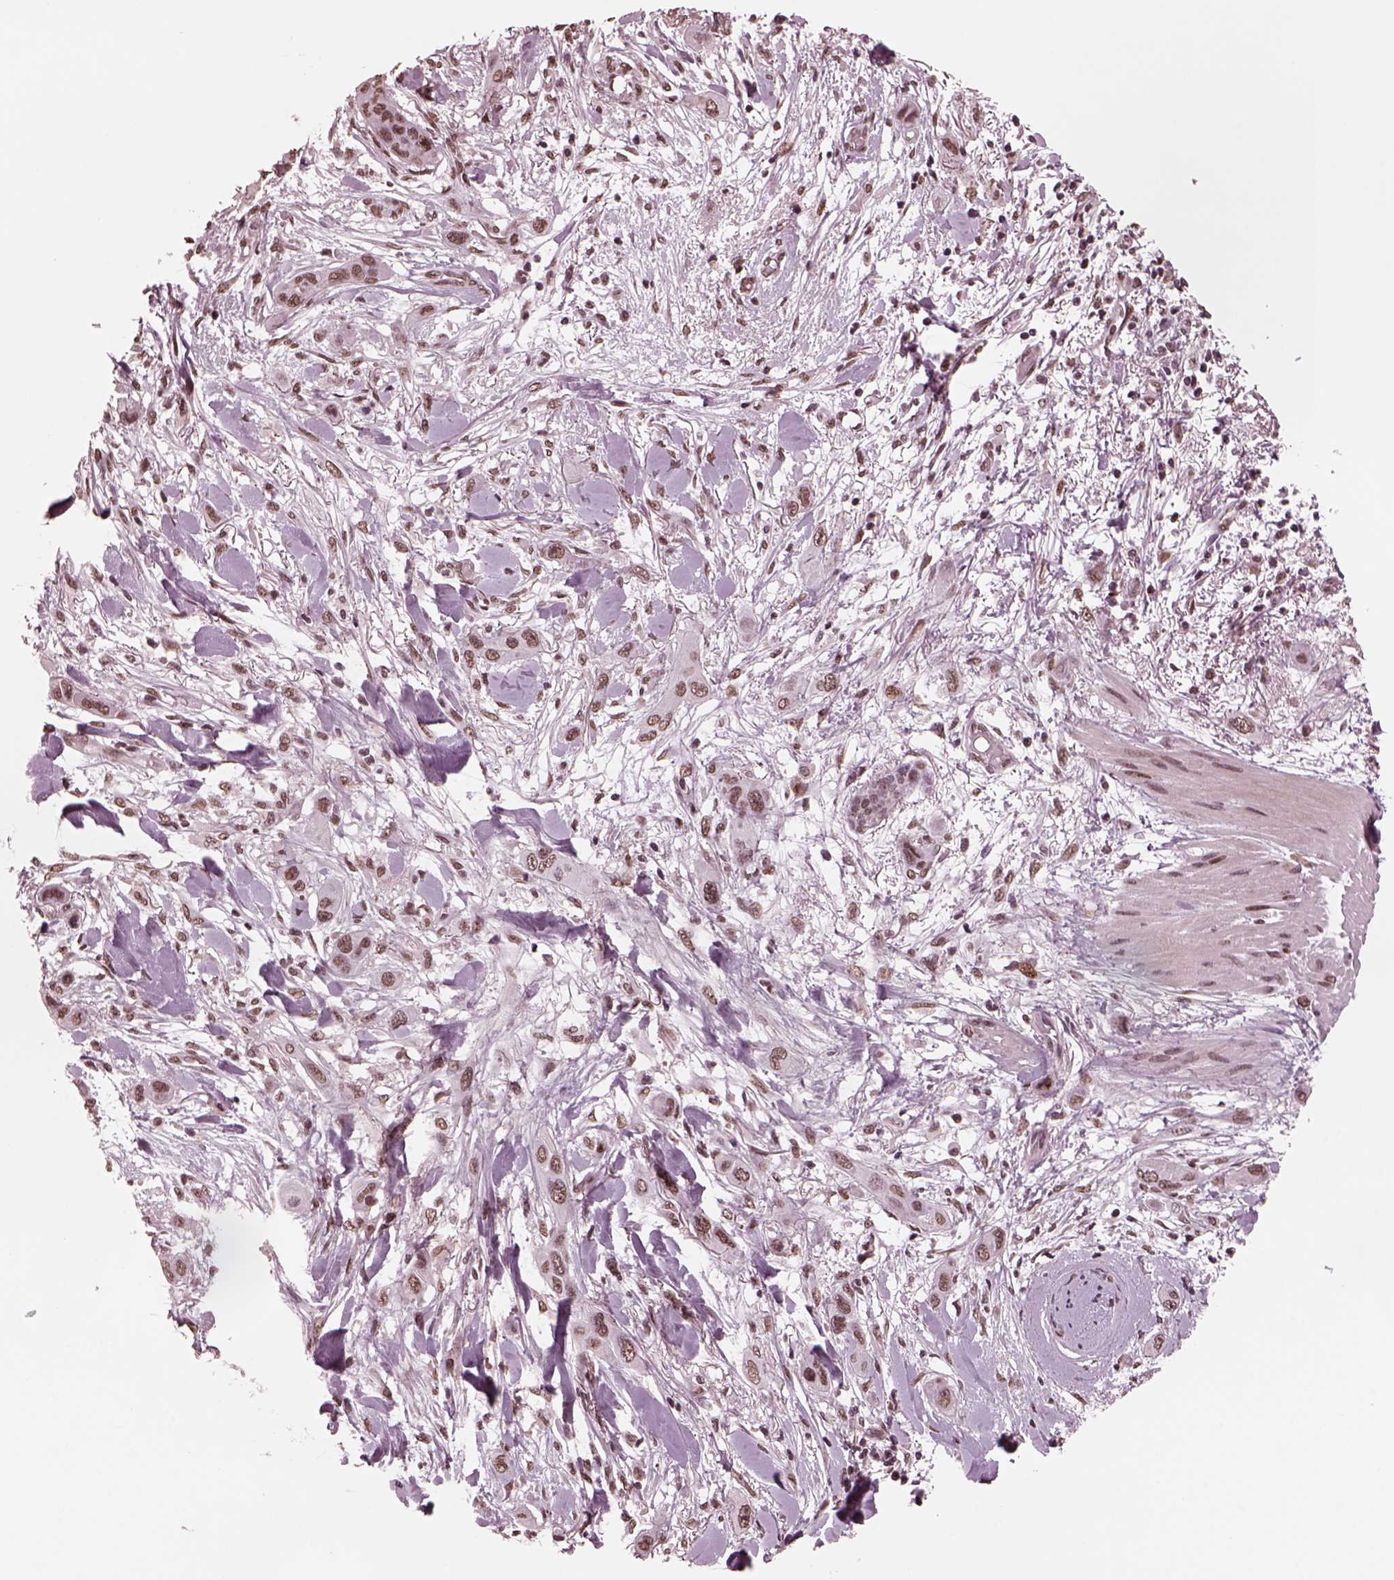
{"staining": {"intensity": "weak", "quantity": ">75%", "location": "nuclear"}, "tissue": "skin cancer", "cell_type": "Tumor cells", "image_type": "cancer", "snomed": [{"axis": "morphology", "description": "Squamous cell carcinoma, NOS"}, {"axis": "topography", "description": "Skin"}], "caption": "A micrograph showing weak nuclear expression in approximately >75% of tumor cells in skin cancer, as visualized by brown immunohistochemical staining.", "gene": "NAP1L5", "patient": {"sex": "male", "age": 79}}